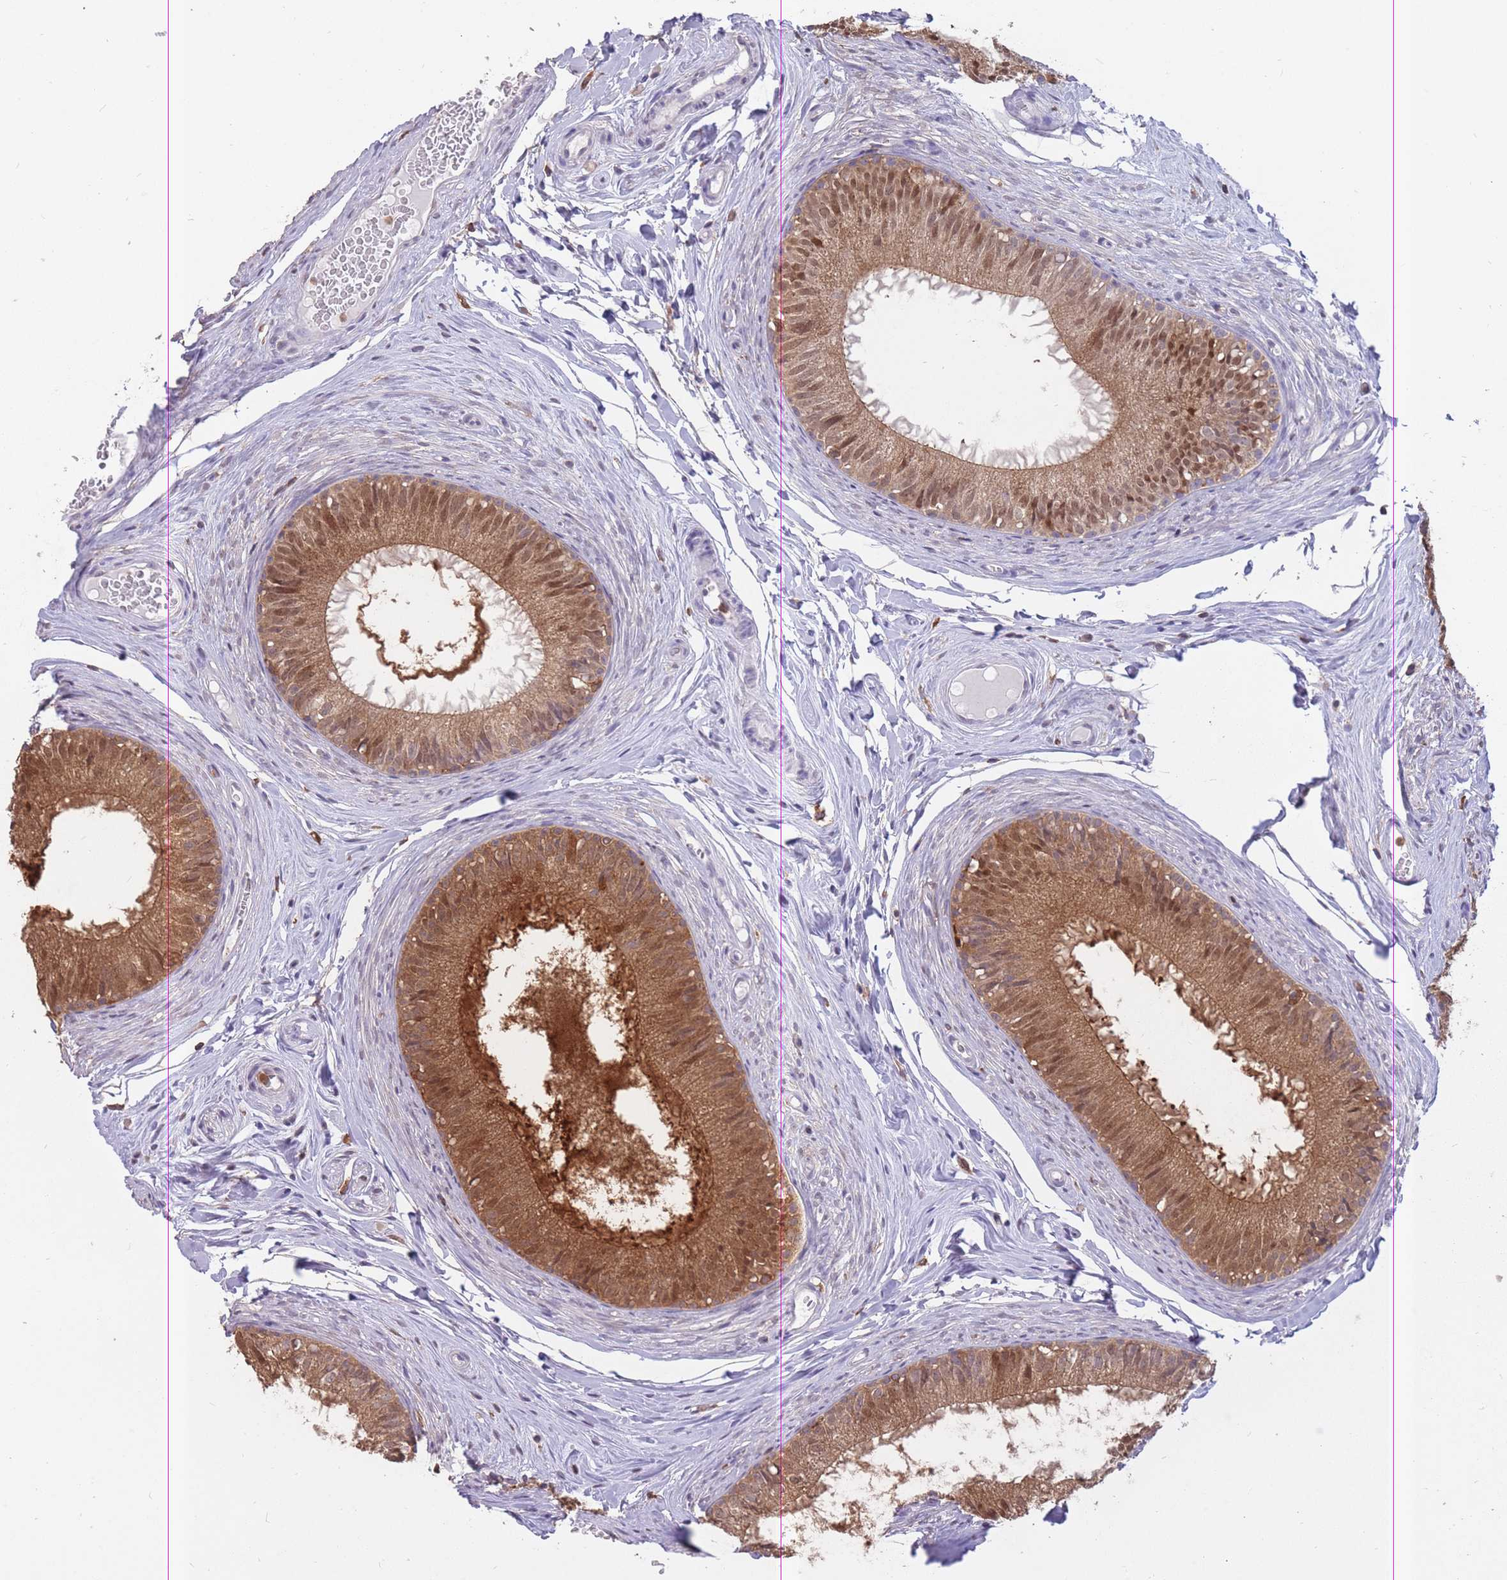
{"staining": {"intensity": "moderate", "quantity": ">75%", "location": "cytoplasmic/membranous,nuclear"}, "tissue": "epididymis", "cell_type": "Glandular cells", "image_type": "normal", "snomed": [{"axis": "morphology", "description": "Normal tissue, NOS"}, {"axis": "topography", "description": "Epididymis"}], "caption": "Immunohistochemical staining of benign epididymis reveals >75% levels of moderate cytoplasmic/membranous,nuclear protein positivity in about >75% of glandular cells. The protein is shown in brown color, while the nuclei are stained blue.", "gene": "GMIP", "patient": {"sex": "male", "age": 25}}